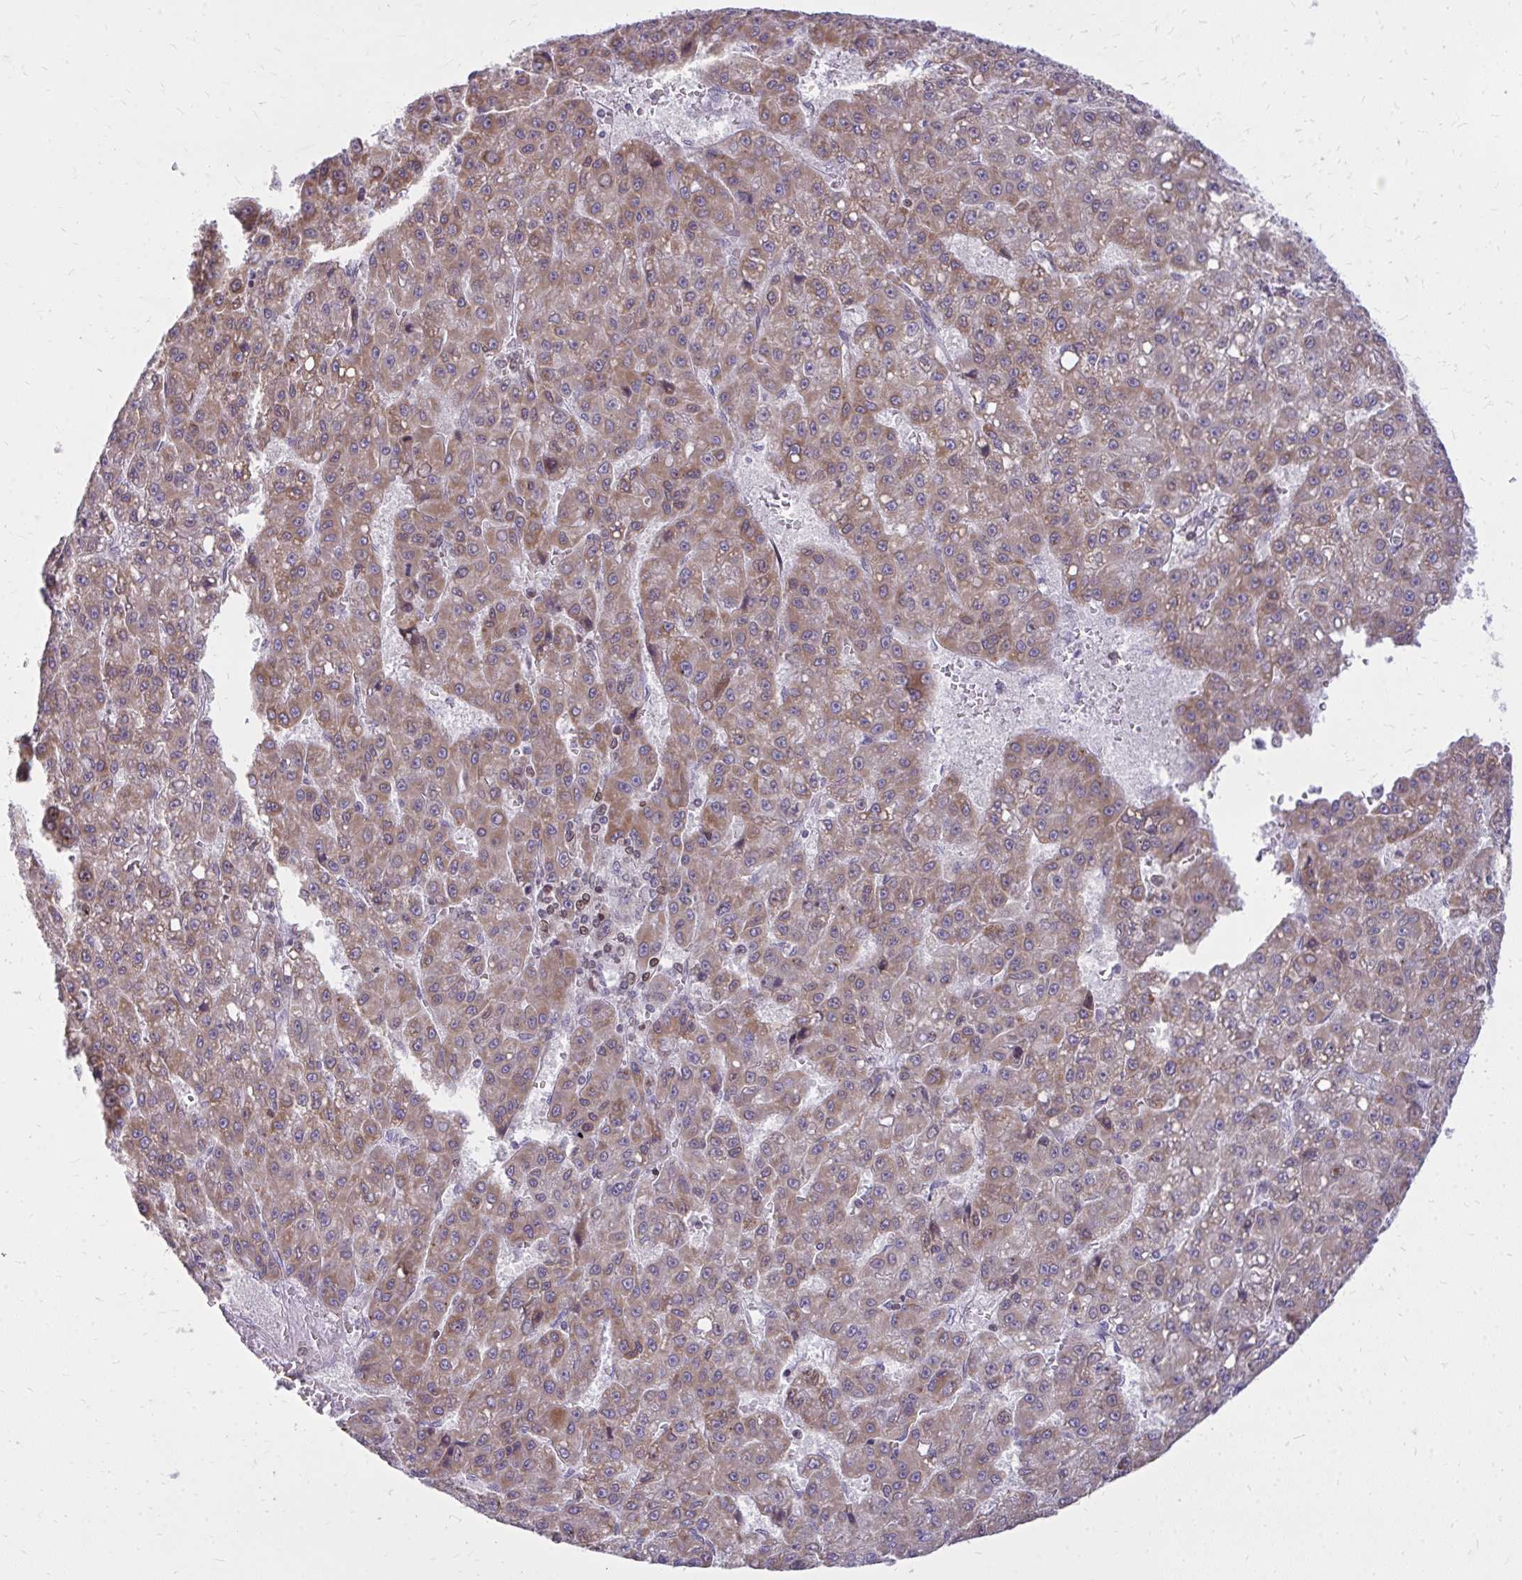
{"staining": {"intensity": "weak", "quantity": ">75%", "location": "cytoplasmic/membranous"}, "tissue": "liver cancer", "cell_type": "Tumor cells", "image_type": "cancer", "snomed": [{"axis": "morphology", "description": "Carcinoma, Hepatocellular, NOS"}, {"axis": "topography", "description": "Liver"}], "caption": "Immunohistochemistry (IHC) (DAB (3,3'-diaminobenzidine)) staining of liver cancer (hepatocellular carcinoma) exhibits weak cytoplasmic/membranous protein staining in approximately >75% of tumor cells.", "gene": "RPS6KA2", "patient": {"sex": "male", "age": 70}}